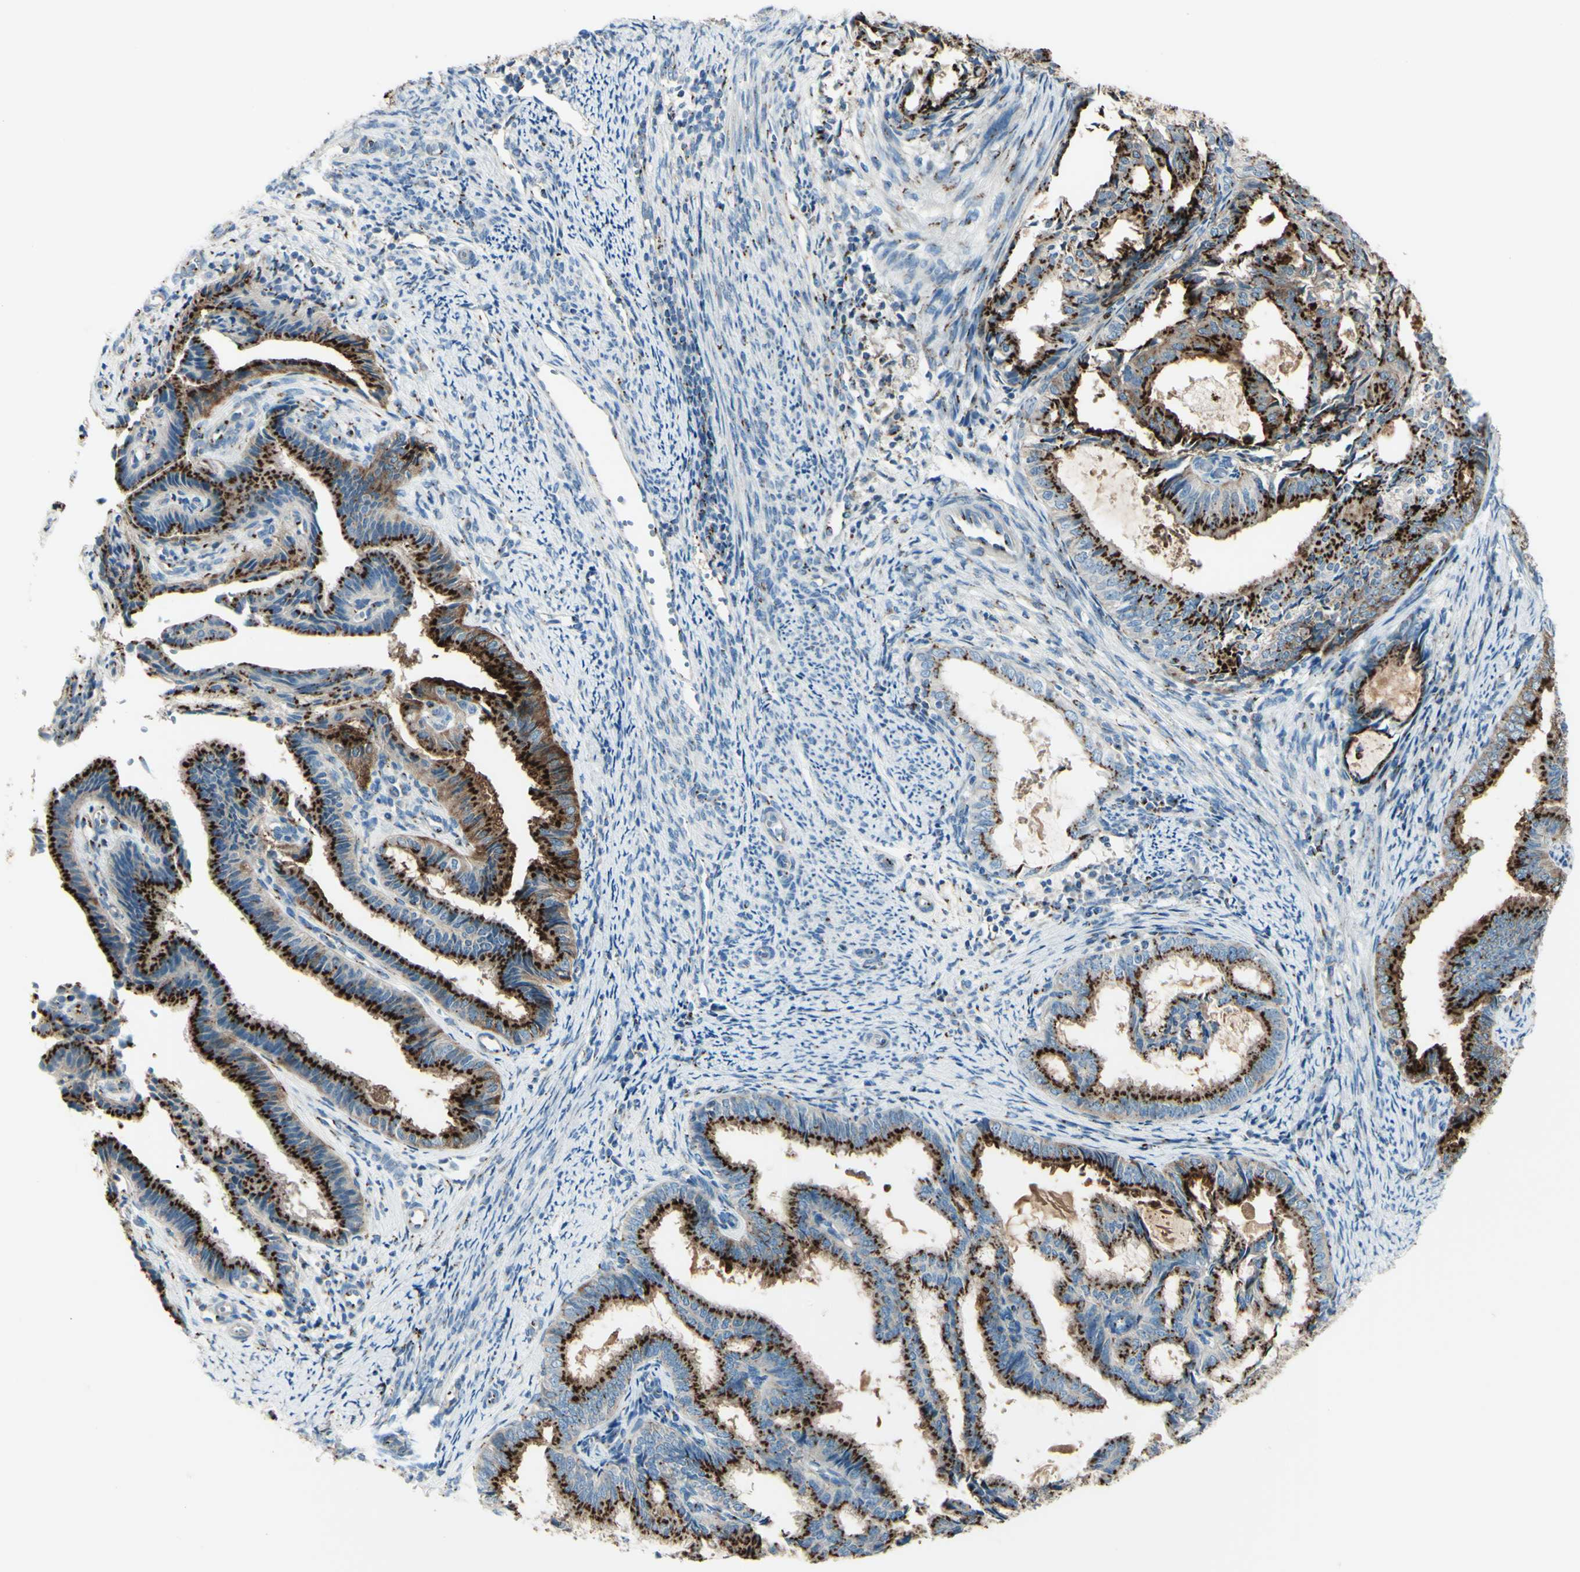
{"staining": {"intensity": "strong", "quantity": ">75%", "location": "cytoplasmic/membranous"}, "tissue": "endometrial cancer", "cell_type": "Tumor cells", "image_type": "cancer", "snomed": [{"axis": "morphology", "description": "Adenocarcinoma, NOS"}, {"axis": "topography", "description": "Endometrium"}], "caption": "The immunohistochemical stain labels strong cytoplasmic/membranous positivity in tumor cells of endometrial adenocarcinoma tissue.", "gene": "B4GALT1", "patient": {"sex": "female", "age": 58}}